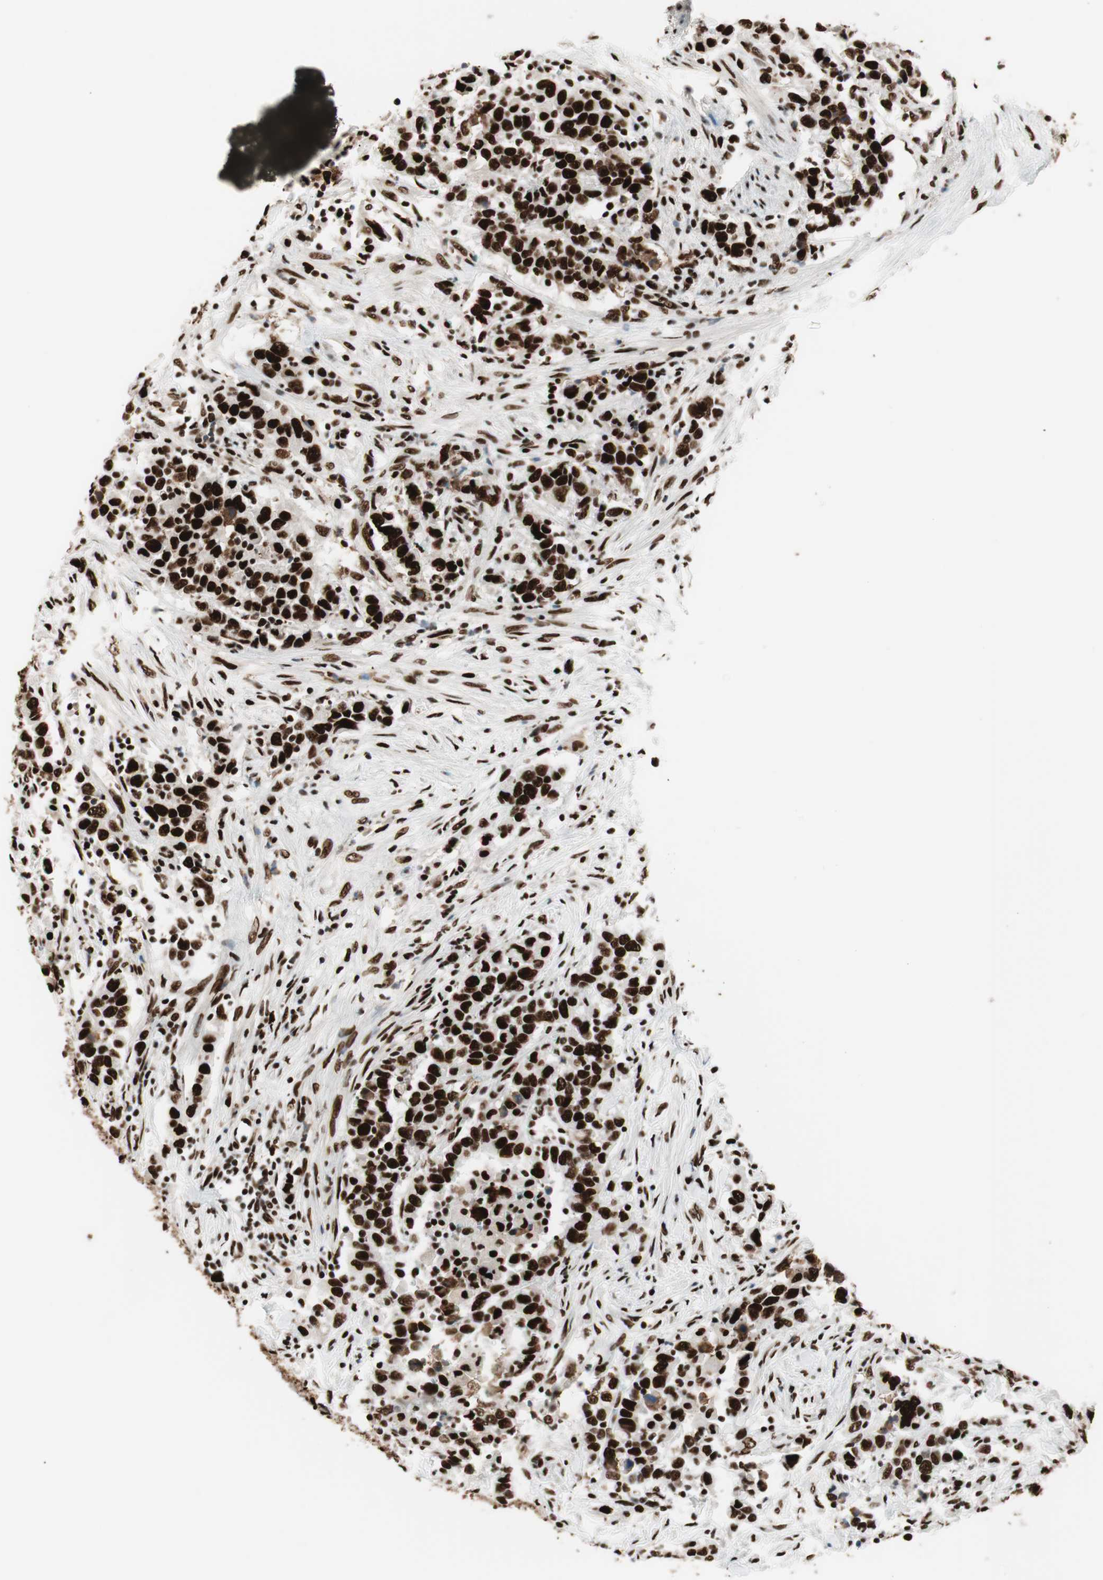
{"staining": {"intensity": "strong", "quantity": ">75%", "location": "nuclear"}, "tissue": "urothelial cancer", "cell_type": "Tumor cells", "image_type": "cancer", "snomed": [{"axis": "morphology", "description": "Urothelial carcinoma, High grade"}, {"axis": "topography", "description": "Urinary bladder"}], "caption": "Immunohistochemical staining of high-grade urothelial carcinoma demonstrates high levels of strong nuclear protein expression in about >75% of tumor cells.", "gene": "PSME3", "patient": {"sex": "male", "age": 61}}